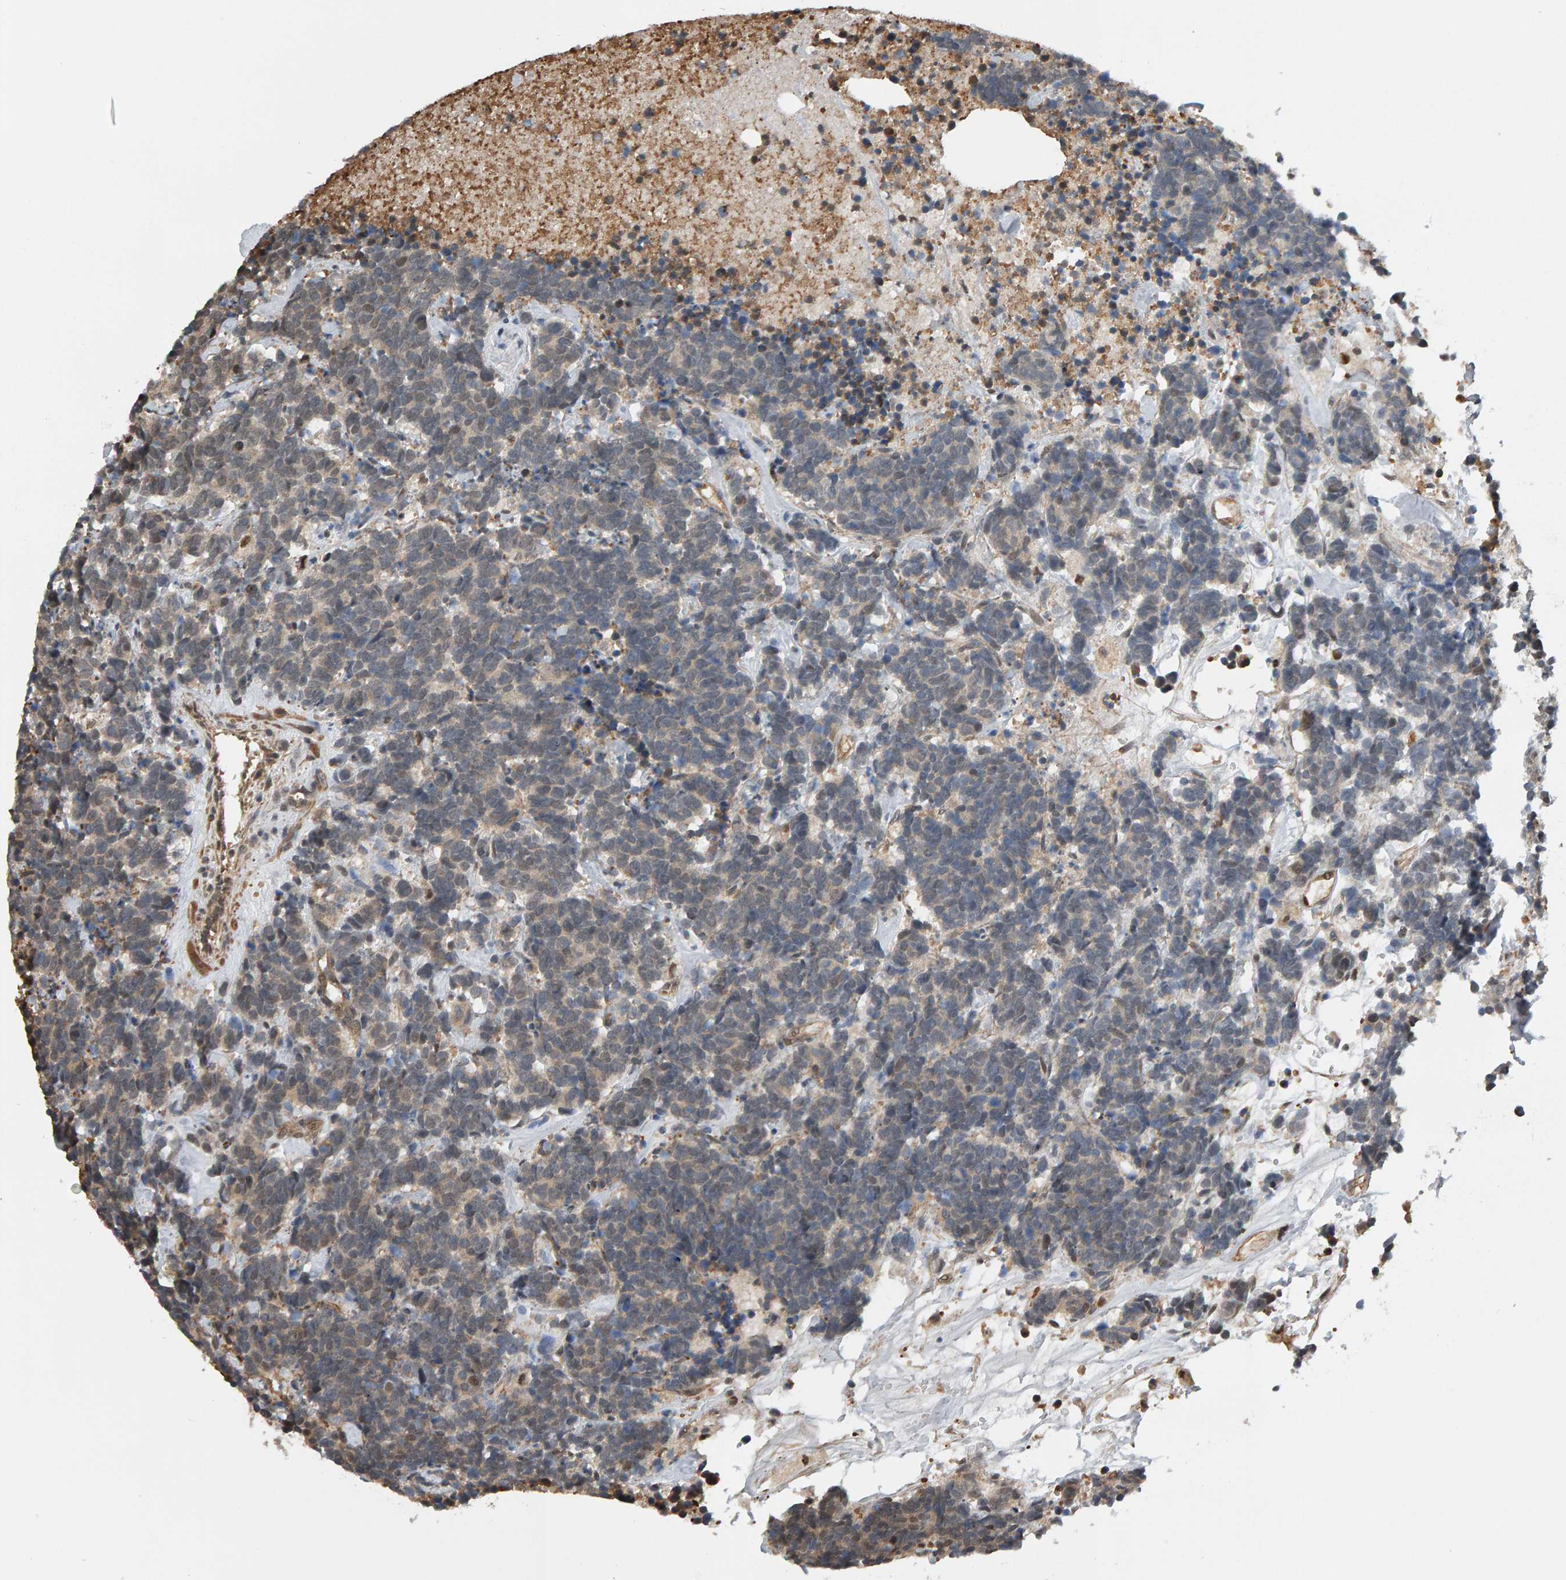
{"staining": {"intensity": "weak", "quantity": "25%-75%", "location": "cytoplasmic/membranous"}, "tissue": "carcinoid", "cell_type": "Tumor cells", "image_type": "cancer", "snomed": [{"axis": "morphology", "description": "Carcinoma, NOS"}, {"axis": "morphology", "description": "Carcinoid, malignant, NOS"}, {"axis": "topography", "description": "Urinary bladder"}], "caption": "The micrograph shows staining of malignant carcinoid, revealing weak cytoplasmic/membranous protein positivity (brown color) within tumor cells.", "gene": "COASY", "patient": {"sex": "male", "age": 57}}